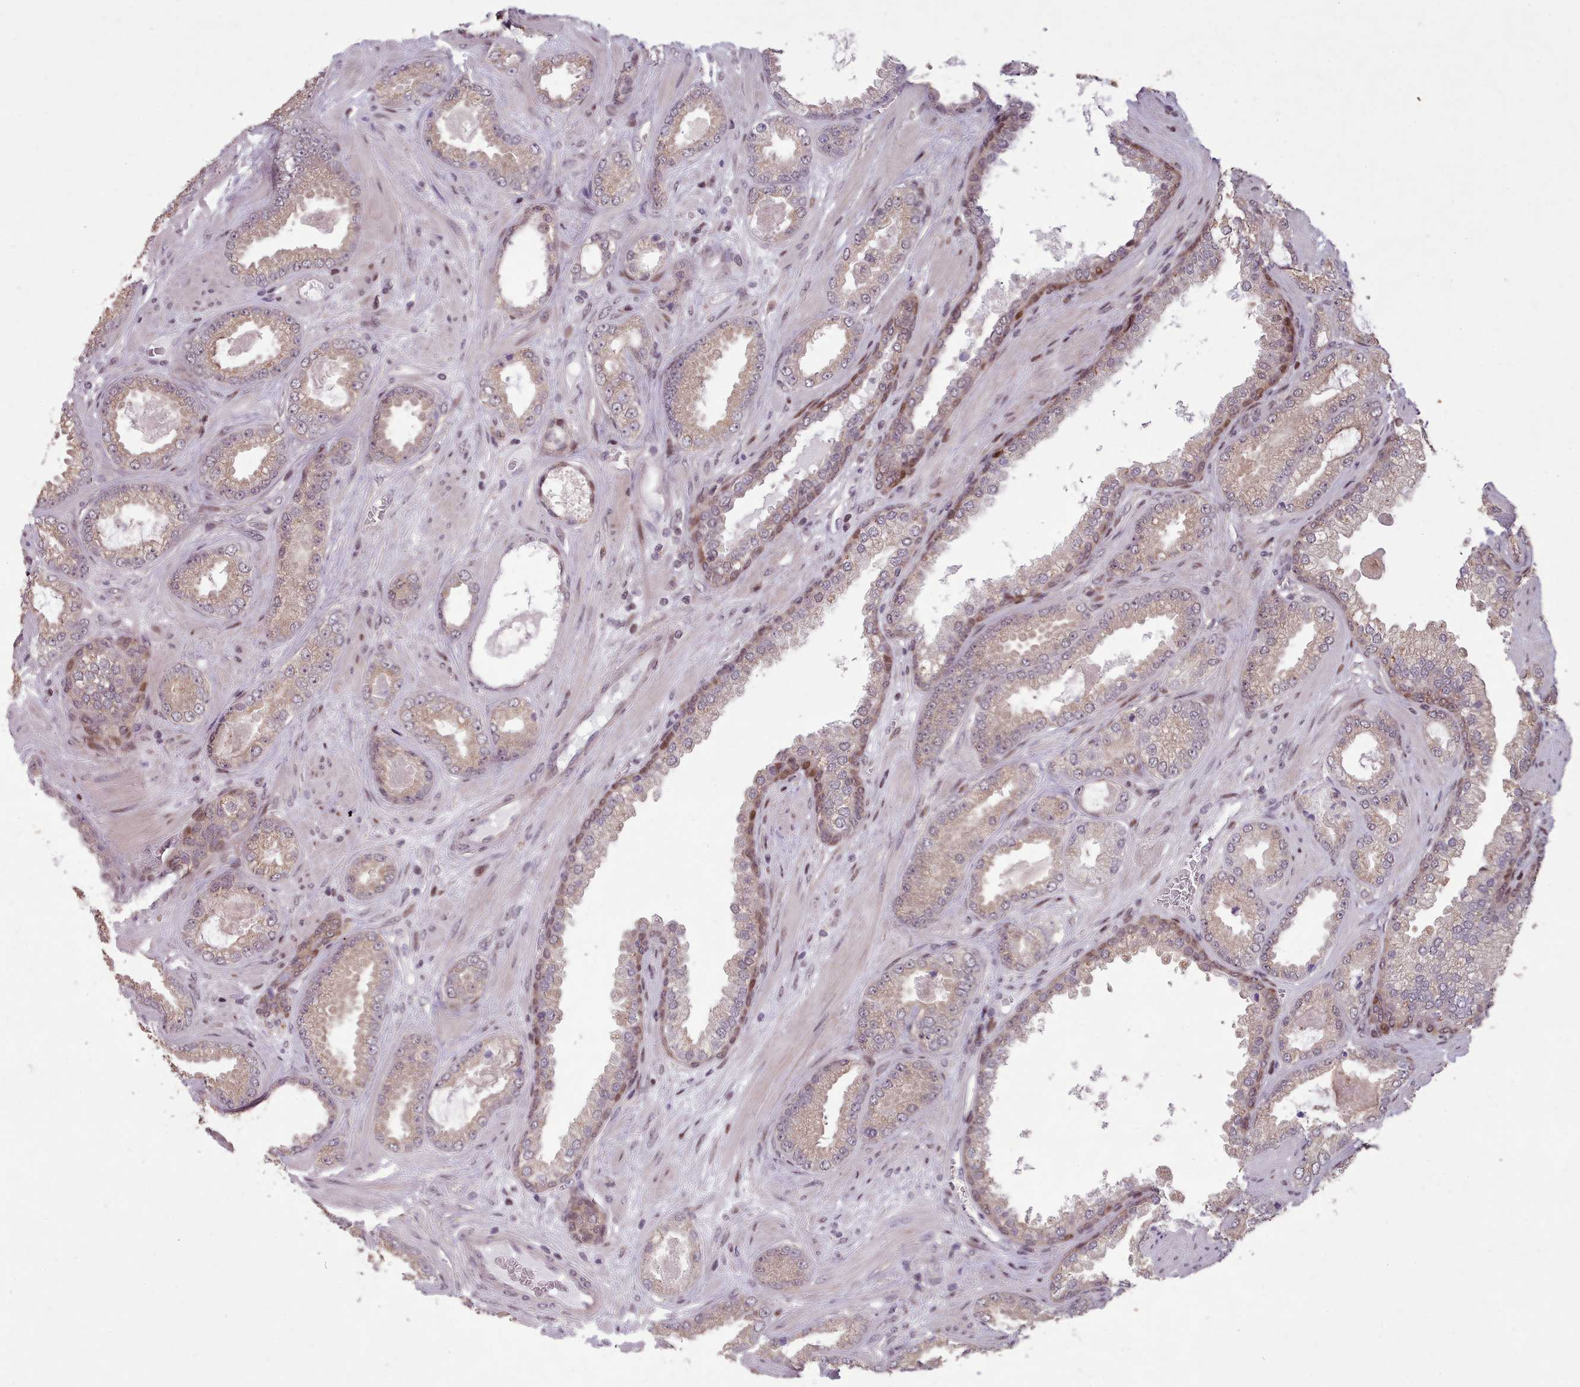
{"staining": {"intensity": "weak", "quantity": ">75%", "location": "cytoplasmic/membranous"}, "tissue": "prostate cancer", "cell_type": "Tumor cells", "image_type": "cancer", "snomed": [{"axis": "morphology", "description": "Adenocarcinoma, Low grade"}, {"axis": "topography", "description": "Prostate"}], "caption": "Immunohistochemistry (IHC) (DAB (3,3'-diaminobenzidine)) staining of prostate cancer exhibits weak cytoplasmic/membranous protein expression in approximately >75% of tumor cells. The protein is stained brown, and the nuclei are stained in blue (DAB (3,3'-diaminobenzidine) IHC with brightfield microscopy, high magnification).", "gene": "ENSA", "patient": {"sex": "male", "age": 57}}